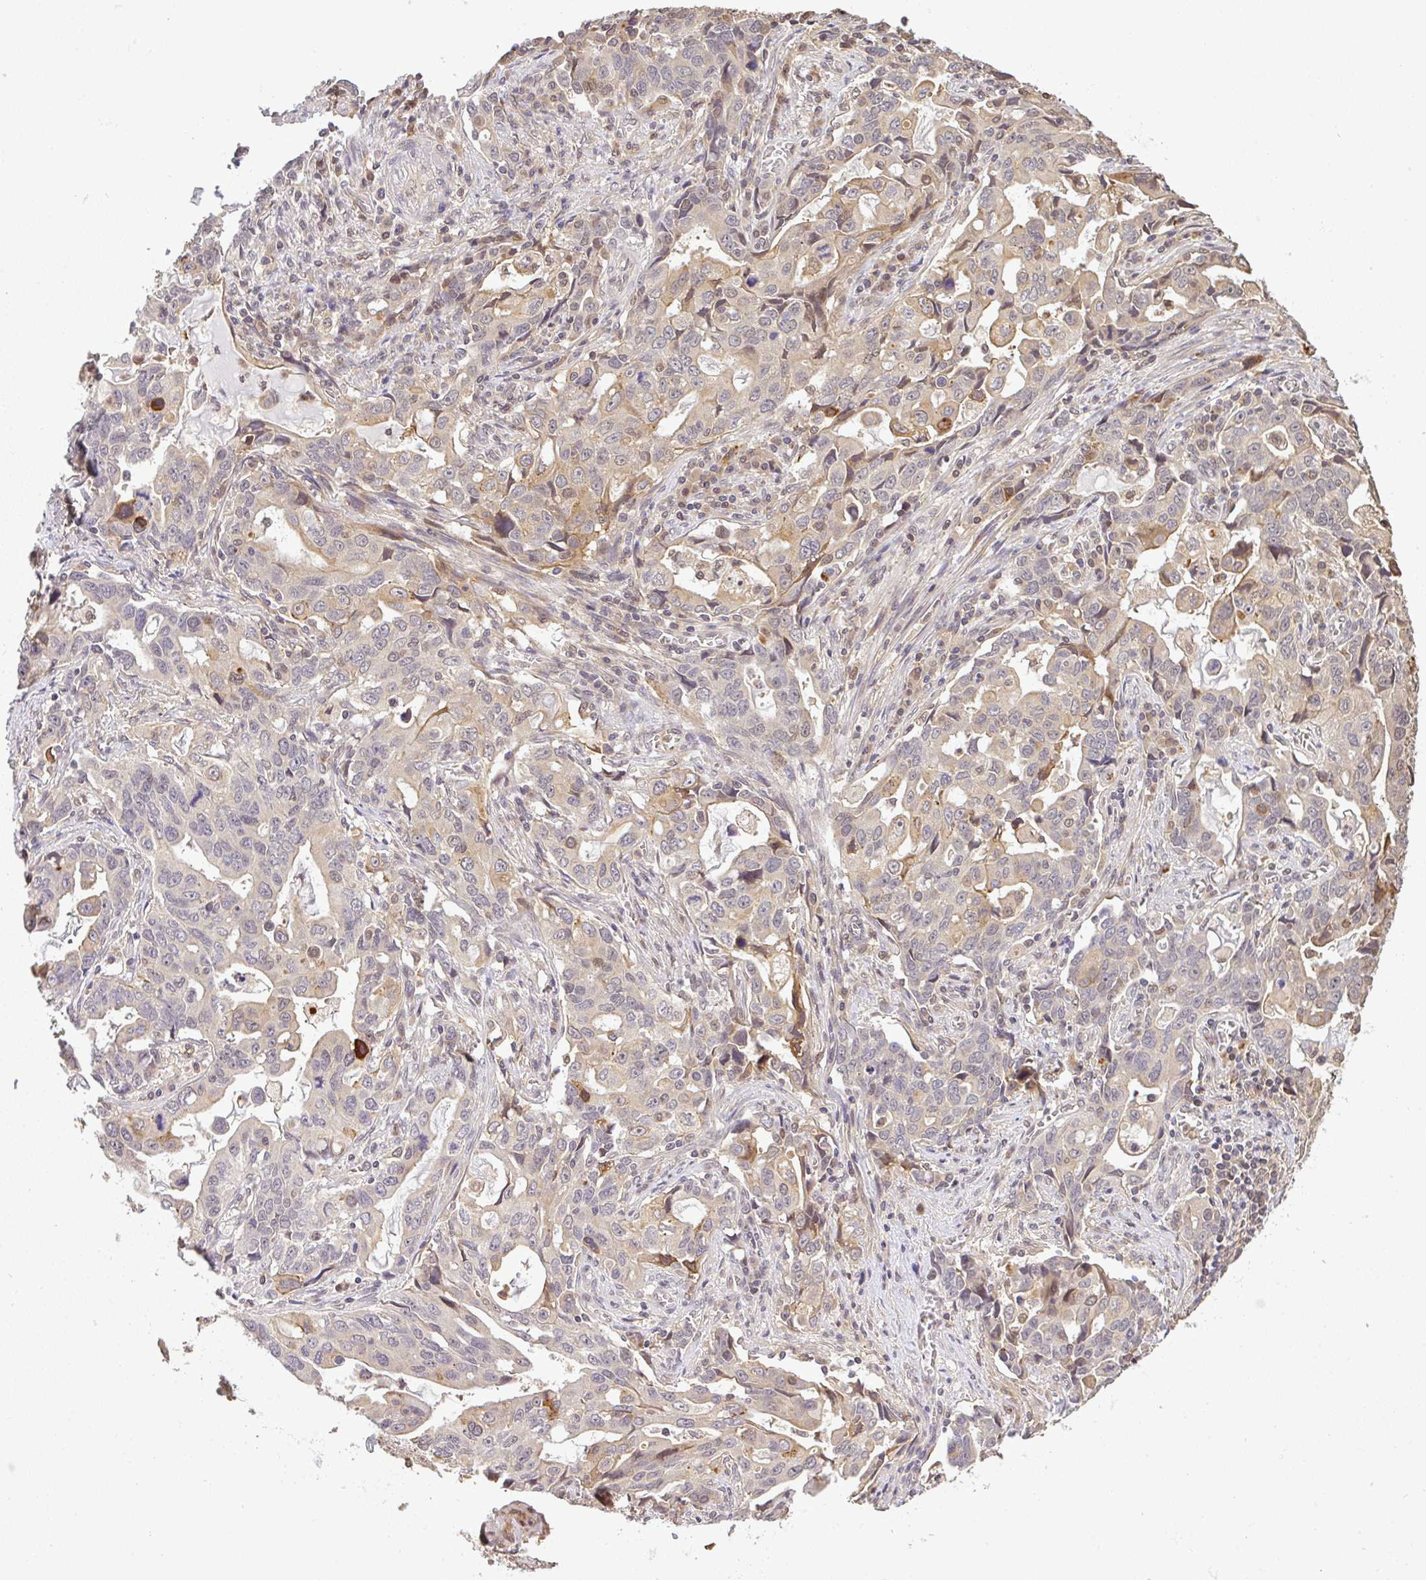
{"staining": {"intensity": "weak", "quantity": "<25%", "location": "cytoplasmic/membranous,nuclear"}, "tissue": "stomach cancer", "cell_type": "Tumor cells", "image_type": "cancer", "snomed": [{"axis": "morphology", "description": "Adenocarcinoma, NOS"}, {"axis": "topography", "description": "Stomach, upper"}], "caption": "The micrograph reveals no staining of tumor cells in adenocarcinoma (stomach).", "gene": "FAM153A", "patient": {"sex": "male", "age": 85}}